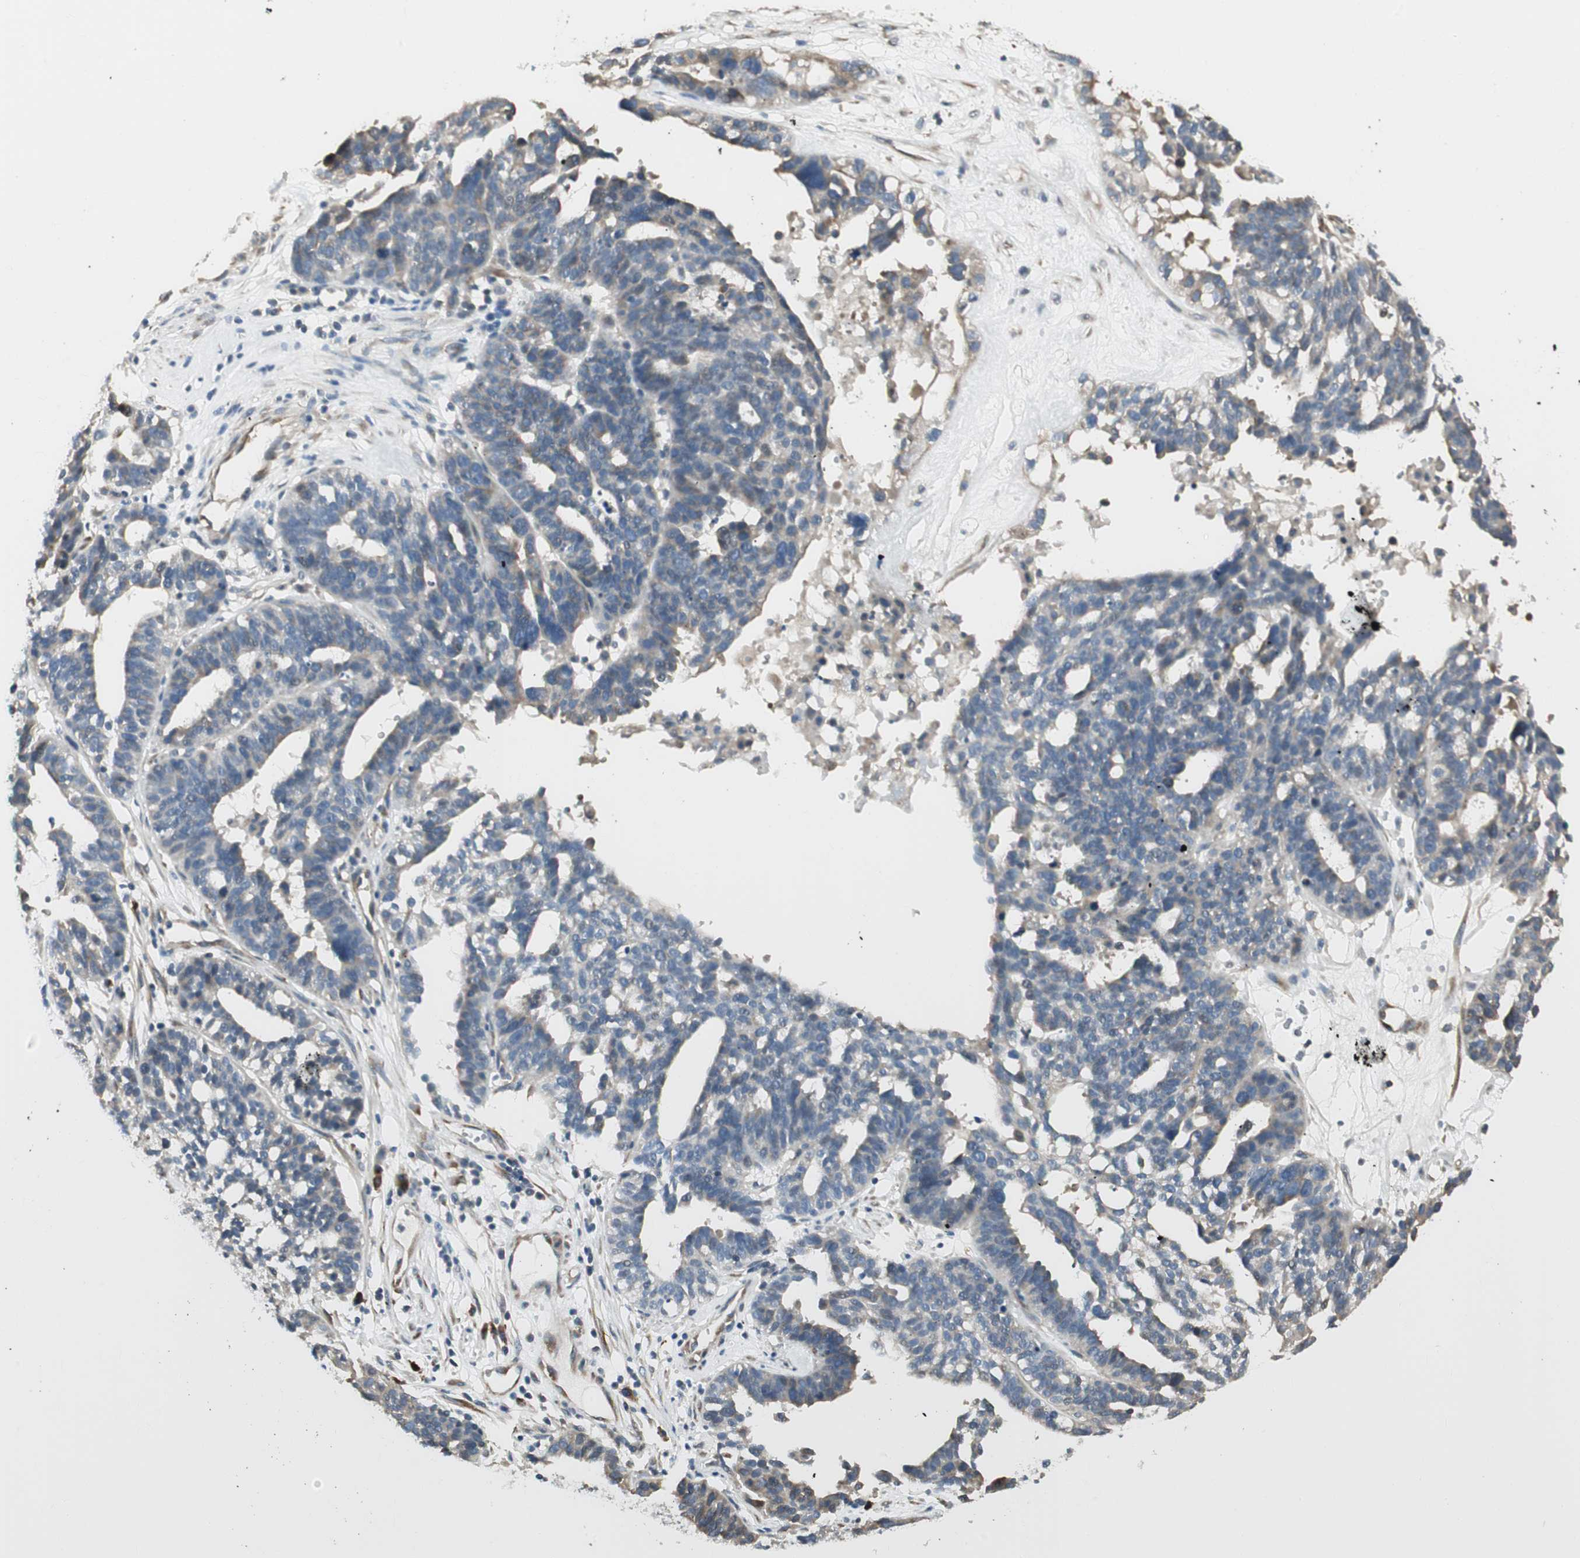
{"staining": {"intensity": "weak", "quantity": "25%-75%", "location": "cytoplasmic/membranous"}, "tissue": "ovarian cancer", "cell_type": "Tumor cells", "image_type": "cancer", "snomed": [{"axis": "morphology", "description": "Cystadenocarcinoma, serous, NOS"}, {"axis": "topography", "description": "Ovary"}], "caption": "Immunohistochemistry (IHC) photomicrograph of neoplastic tissue: human serous cystadenocarcinoma (ovarian) stained using IHC reveals low levels of weak protein expression localized specifically in the cytoplasmic/membranous of tumor cells, appearing as a cytoplasmic/membranous brown color.", "gene": "NUCB2", "patient": {"sex": "female", "age": 59}}